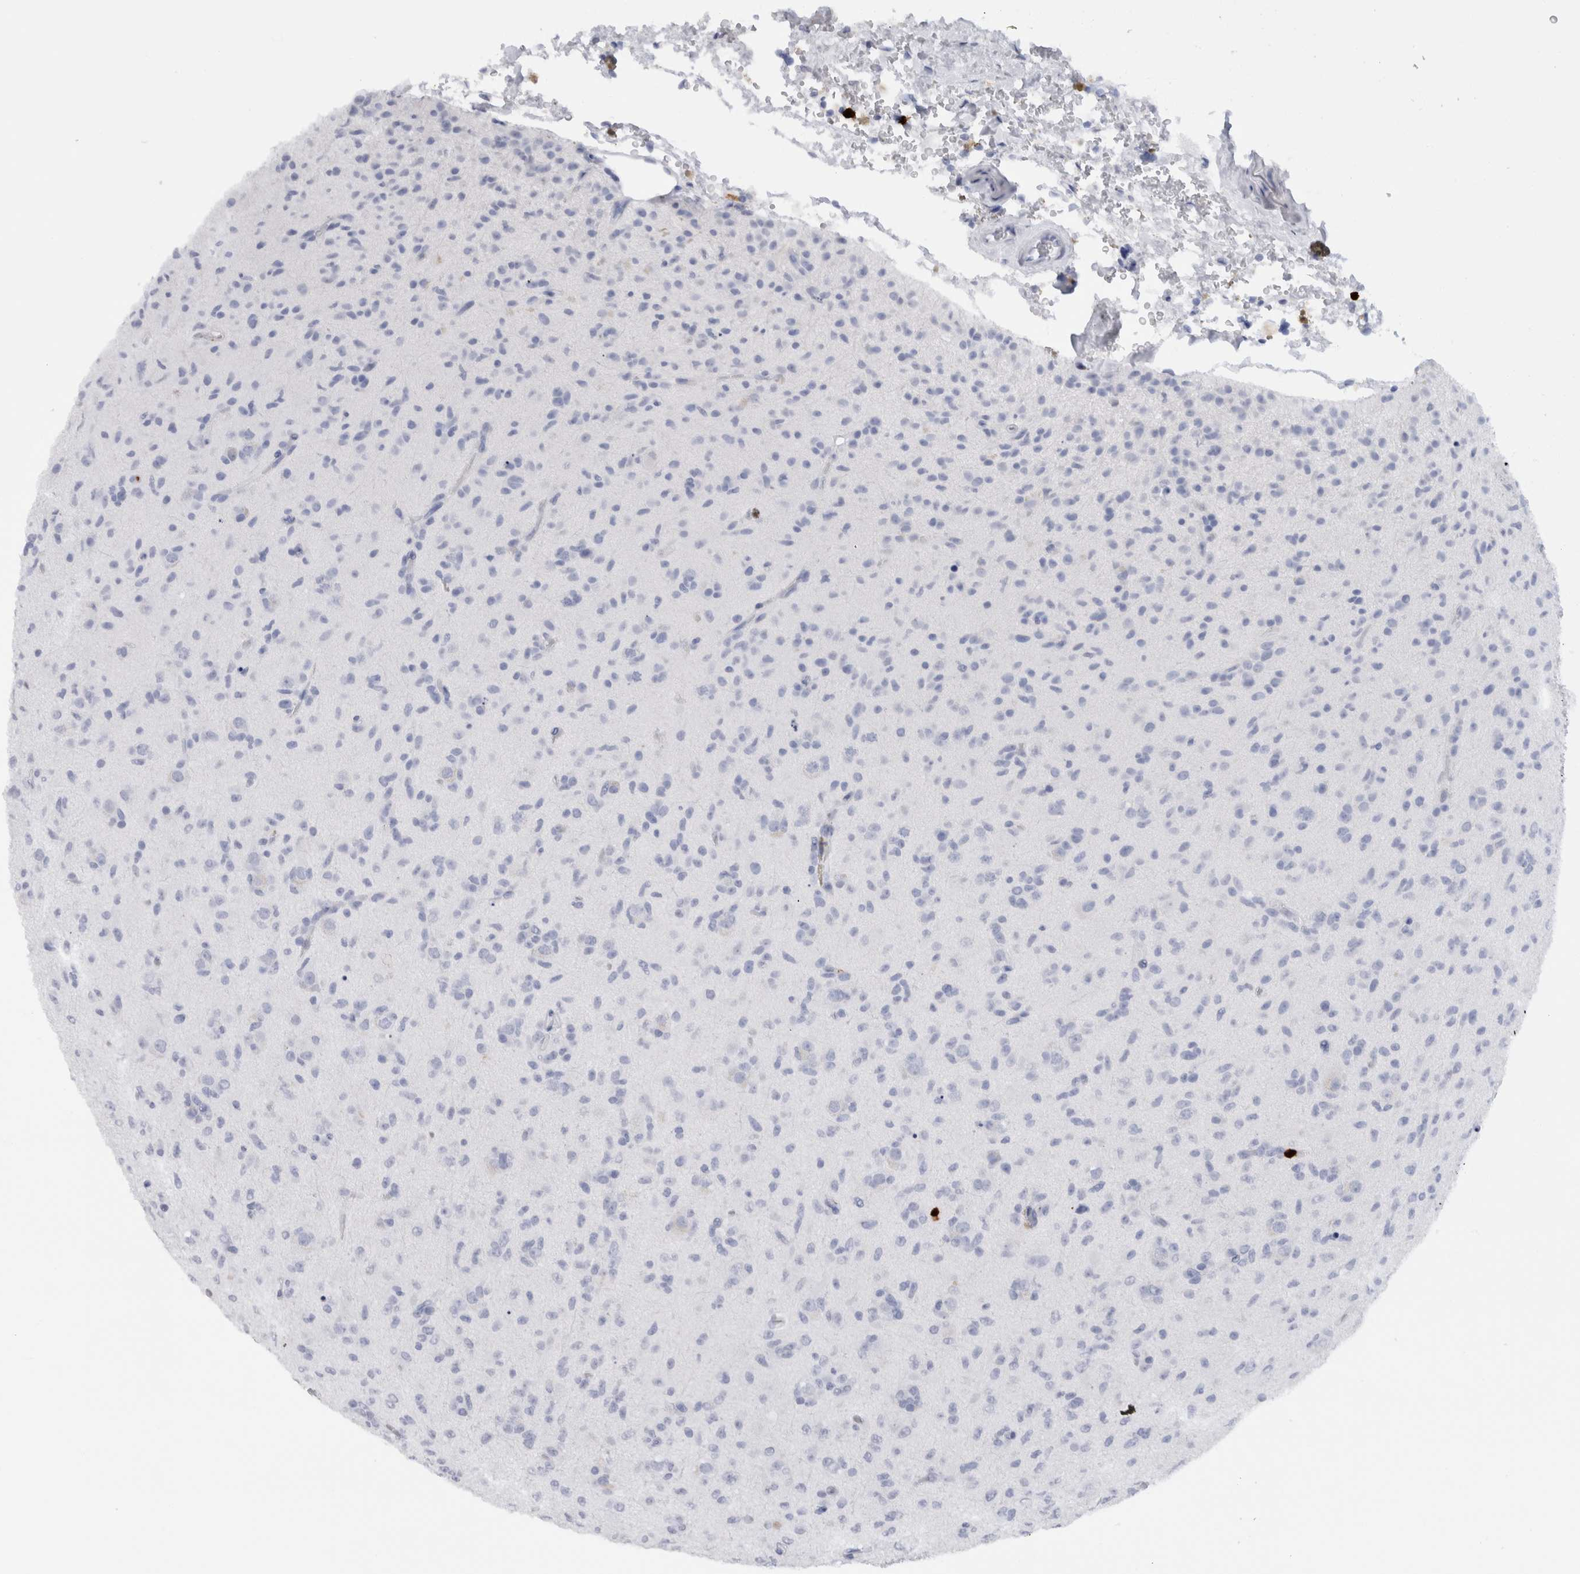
{"staining": {"intensity": "negative", "quantity": "none", "location": "none"}, "tissue": "glioma", "cell_type": "Tumor cells", "image_type": "cancer", "snomed": [{"axis": "morphology", "description": "Glioma, malignant, Low grade"}, {"axis": "topography", "description": "Brain"}], "caption": "Glioma was stained to show a protein in brown. There is no significant expression in tumor cells.", "gene": "S100A8", "patient": {"sex": "male", "age": 65}}